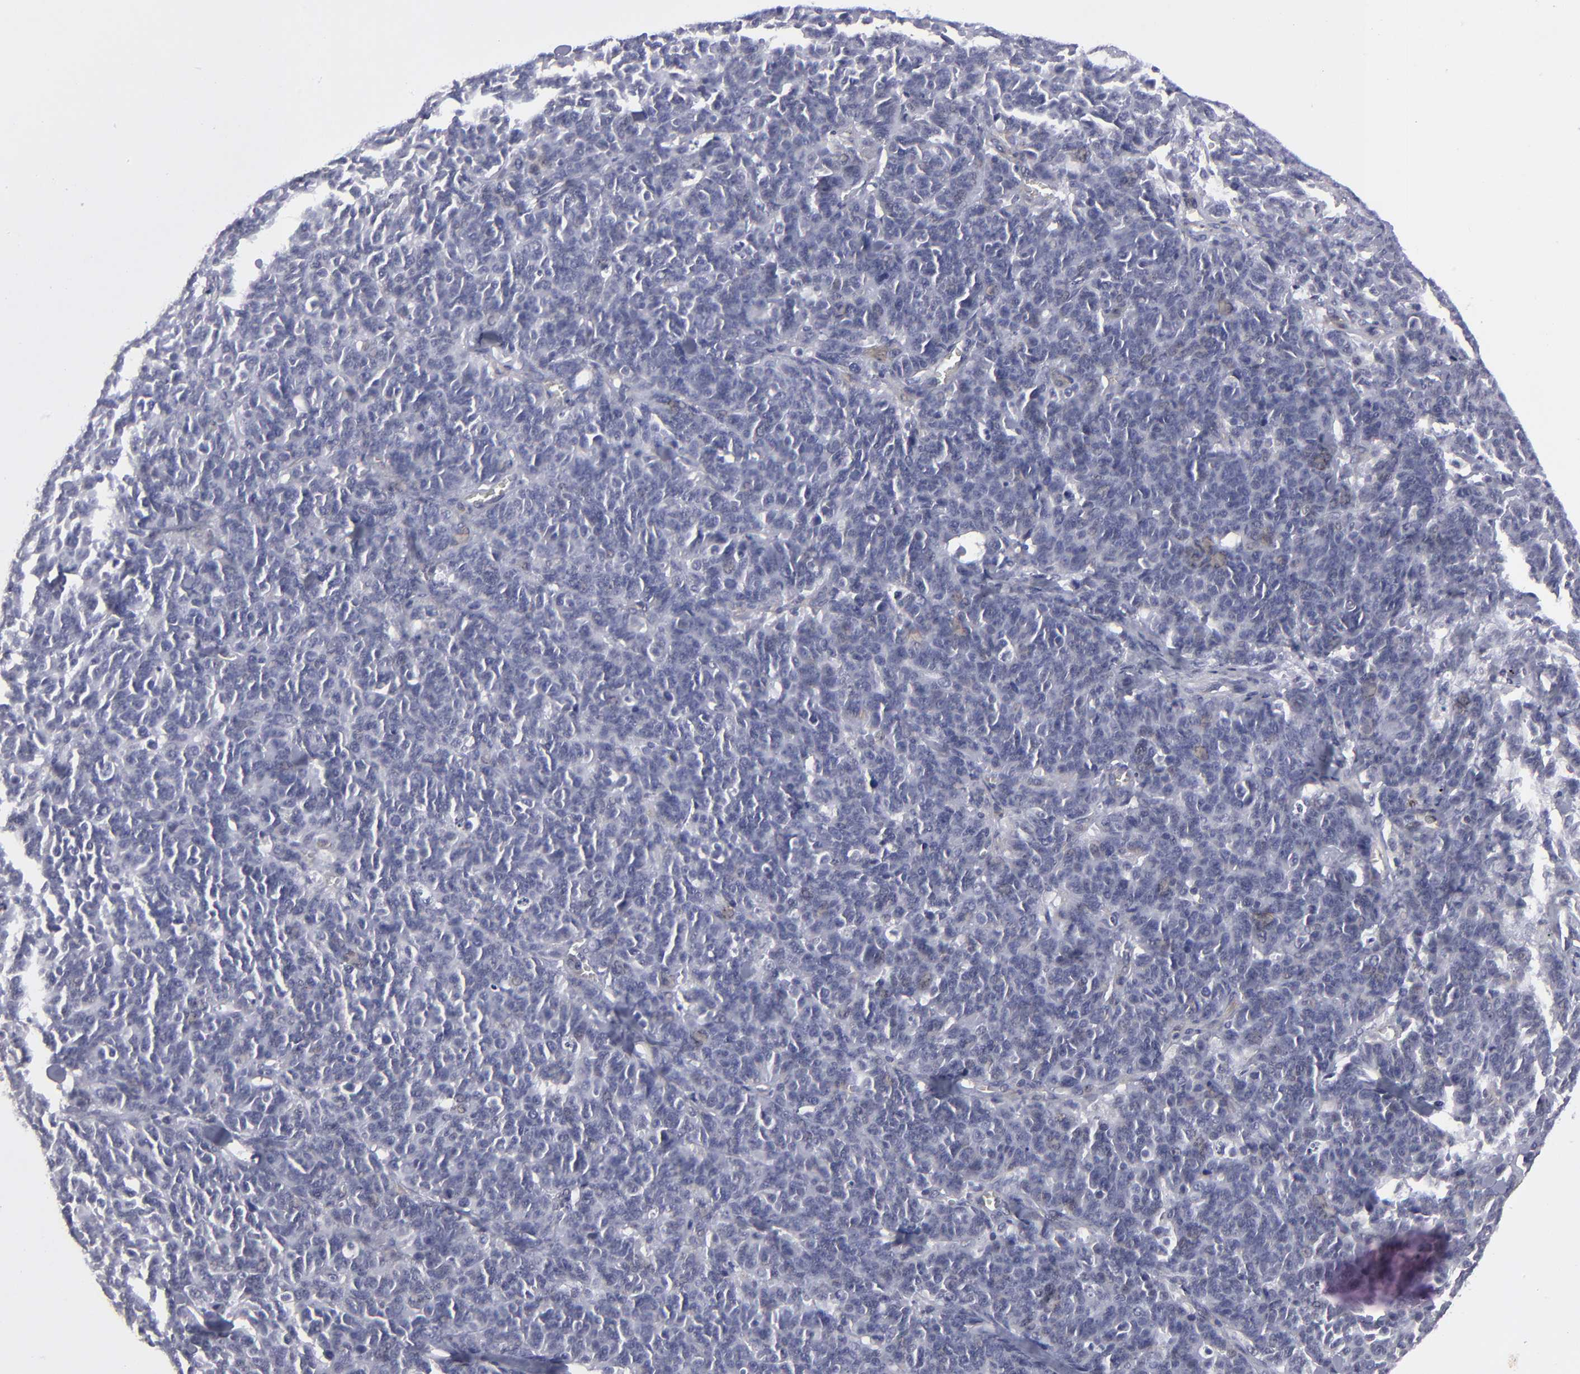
{"staining": {"intensity": "negative", "quantity": "none", "location": "none"}, "tissue": "lung cancer", "cell_type": "Tumor cells", "image_type": "cancer", "snomed": [{"axis": "morphology", "description": "Neoplasm, malignant, NOS"}, {"axis": "topography", "description": "Lung"}], "caption": "Immunohistochemistry image of neoplastic tissue: human lung malignant neoplasm stained with DAB (3,3'-diaminobenzidine) shows no significant protein staining in tumor cells. Nuclei are stained in blue.", "gene": "ZNF175", "patient": {"sex": "female", "age": 58}}